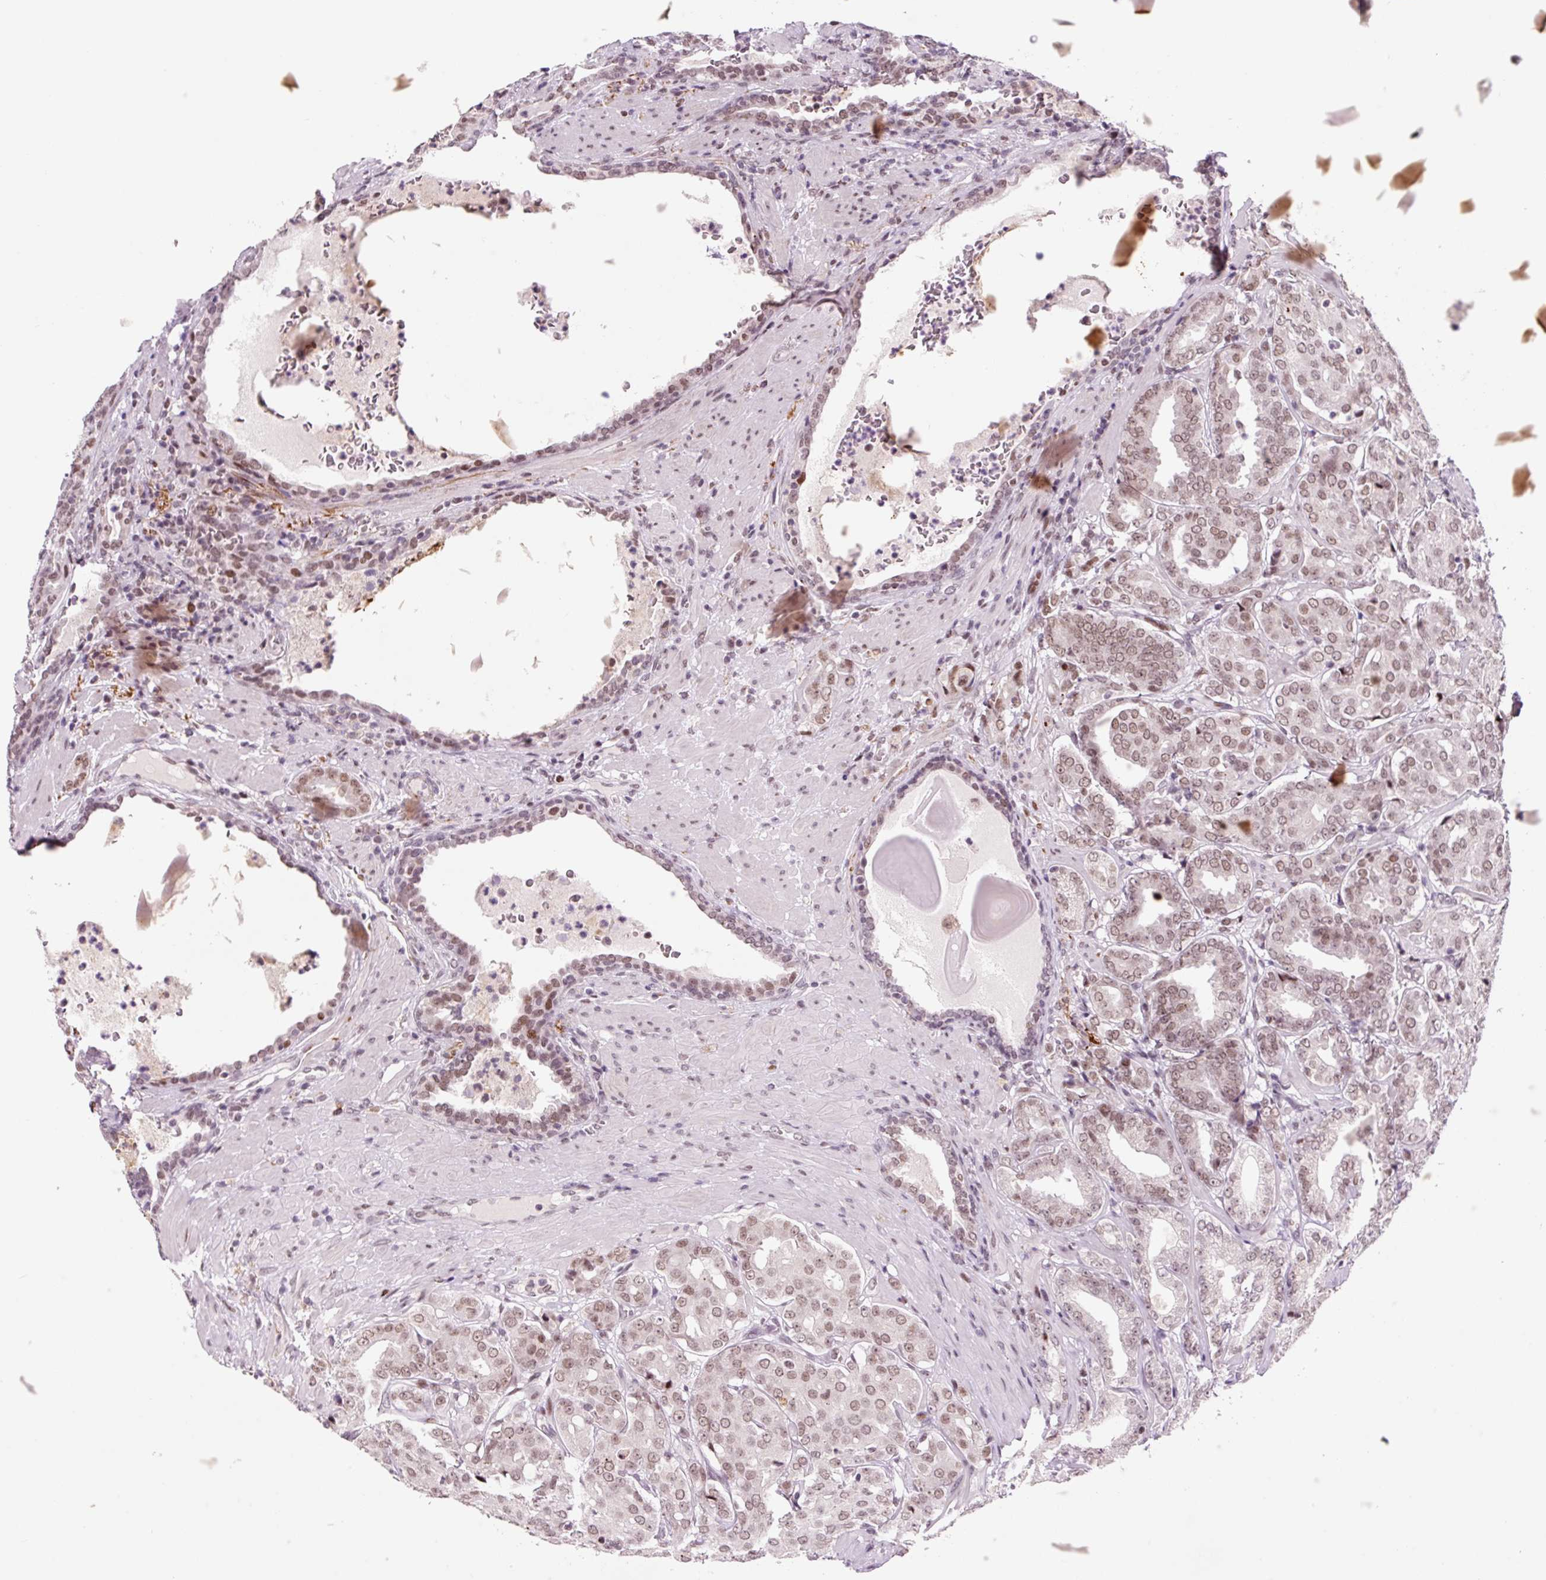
{"staining": {"intensity": "moderate", "quantity": ">75%", "location": "nuclear"}, "tissue": "prostate cancer", "cell_type": "Tumor cells", "image_type": "cancer", "snomed": [{"axis": "morphology", "description": "Adenocarcinoma, High grade"}, {"axis": "topography", "description": "Prostate"}], "caption": "Immunohistochemistry micrograph of human prostate adenocarcinoma (high-grade) stained for a protein (brown), which shows medium levels of moderate nuclear expression in about >75% of tumor cells.", "gene": "CCNL2", "patient": {"sex": "male", "age": 68}}